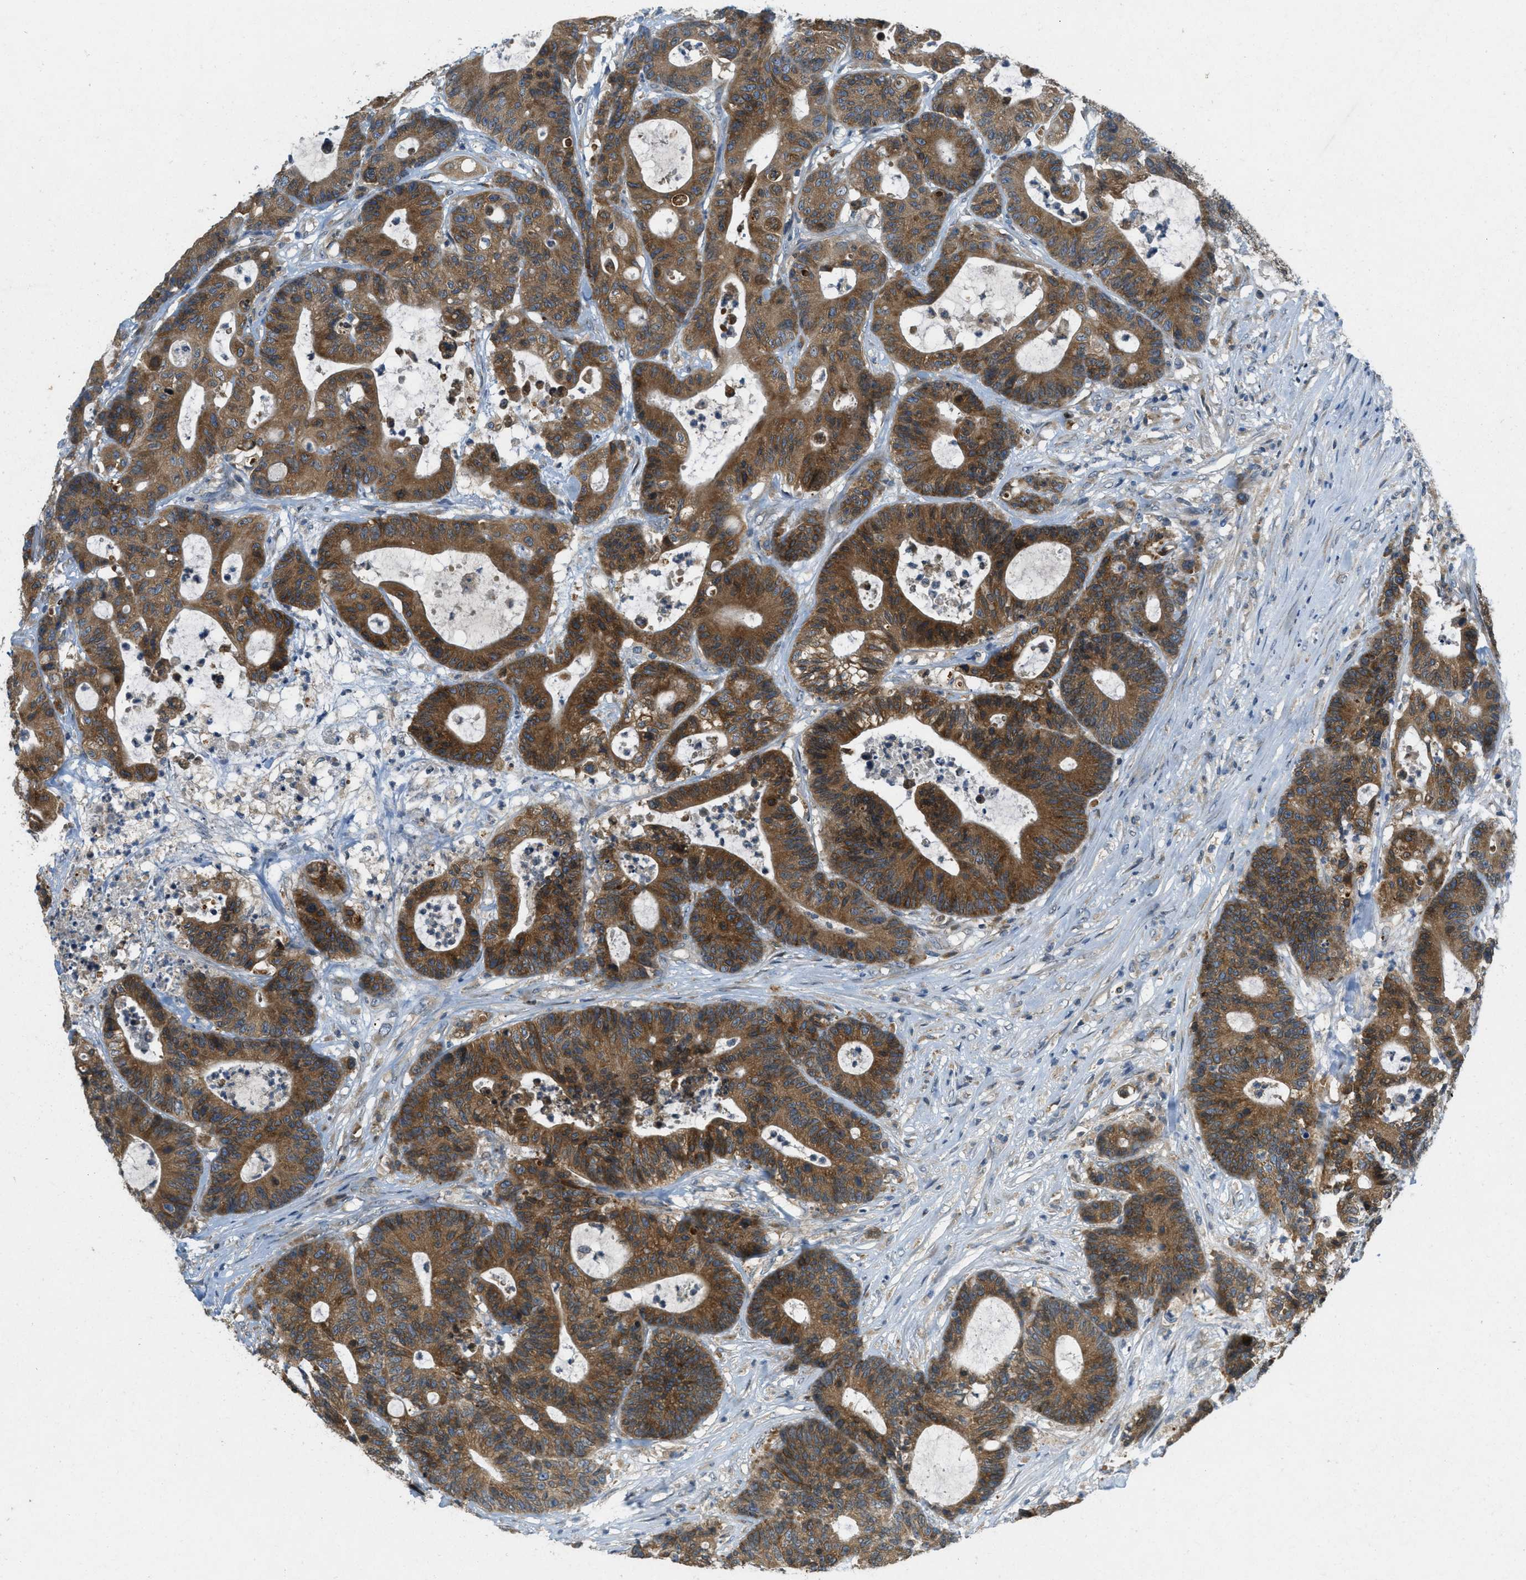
{"staining": {"intensity": "moderate", "quantity": ">75%", "location": "cytoplasmic/membranous"}, "tissue": "colorectal cancer", "cell_type": "Tumor cells", "image_type": "cancer", "snomed": [{"axis": "morphology", "description": "Adenocarcinoma, NOS"}, {"axis": "topography", "description": "Colon"}], "caption": "Protein analysis of colorectal cancer (adenocarcinoma) tissue demonstrates moderate cytoplasmic/membranous expression in about >75% of tumor cells.", "gene": "SIGMAR1", "patient": {"sex": "female", "age": 84}}